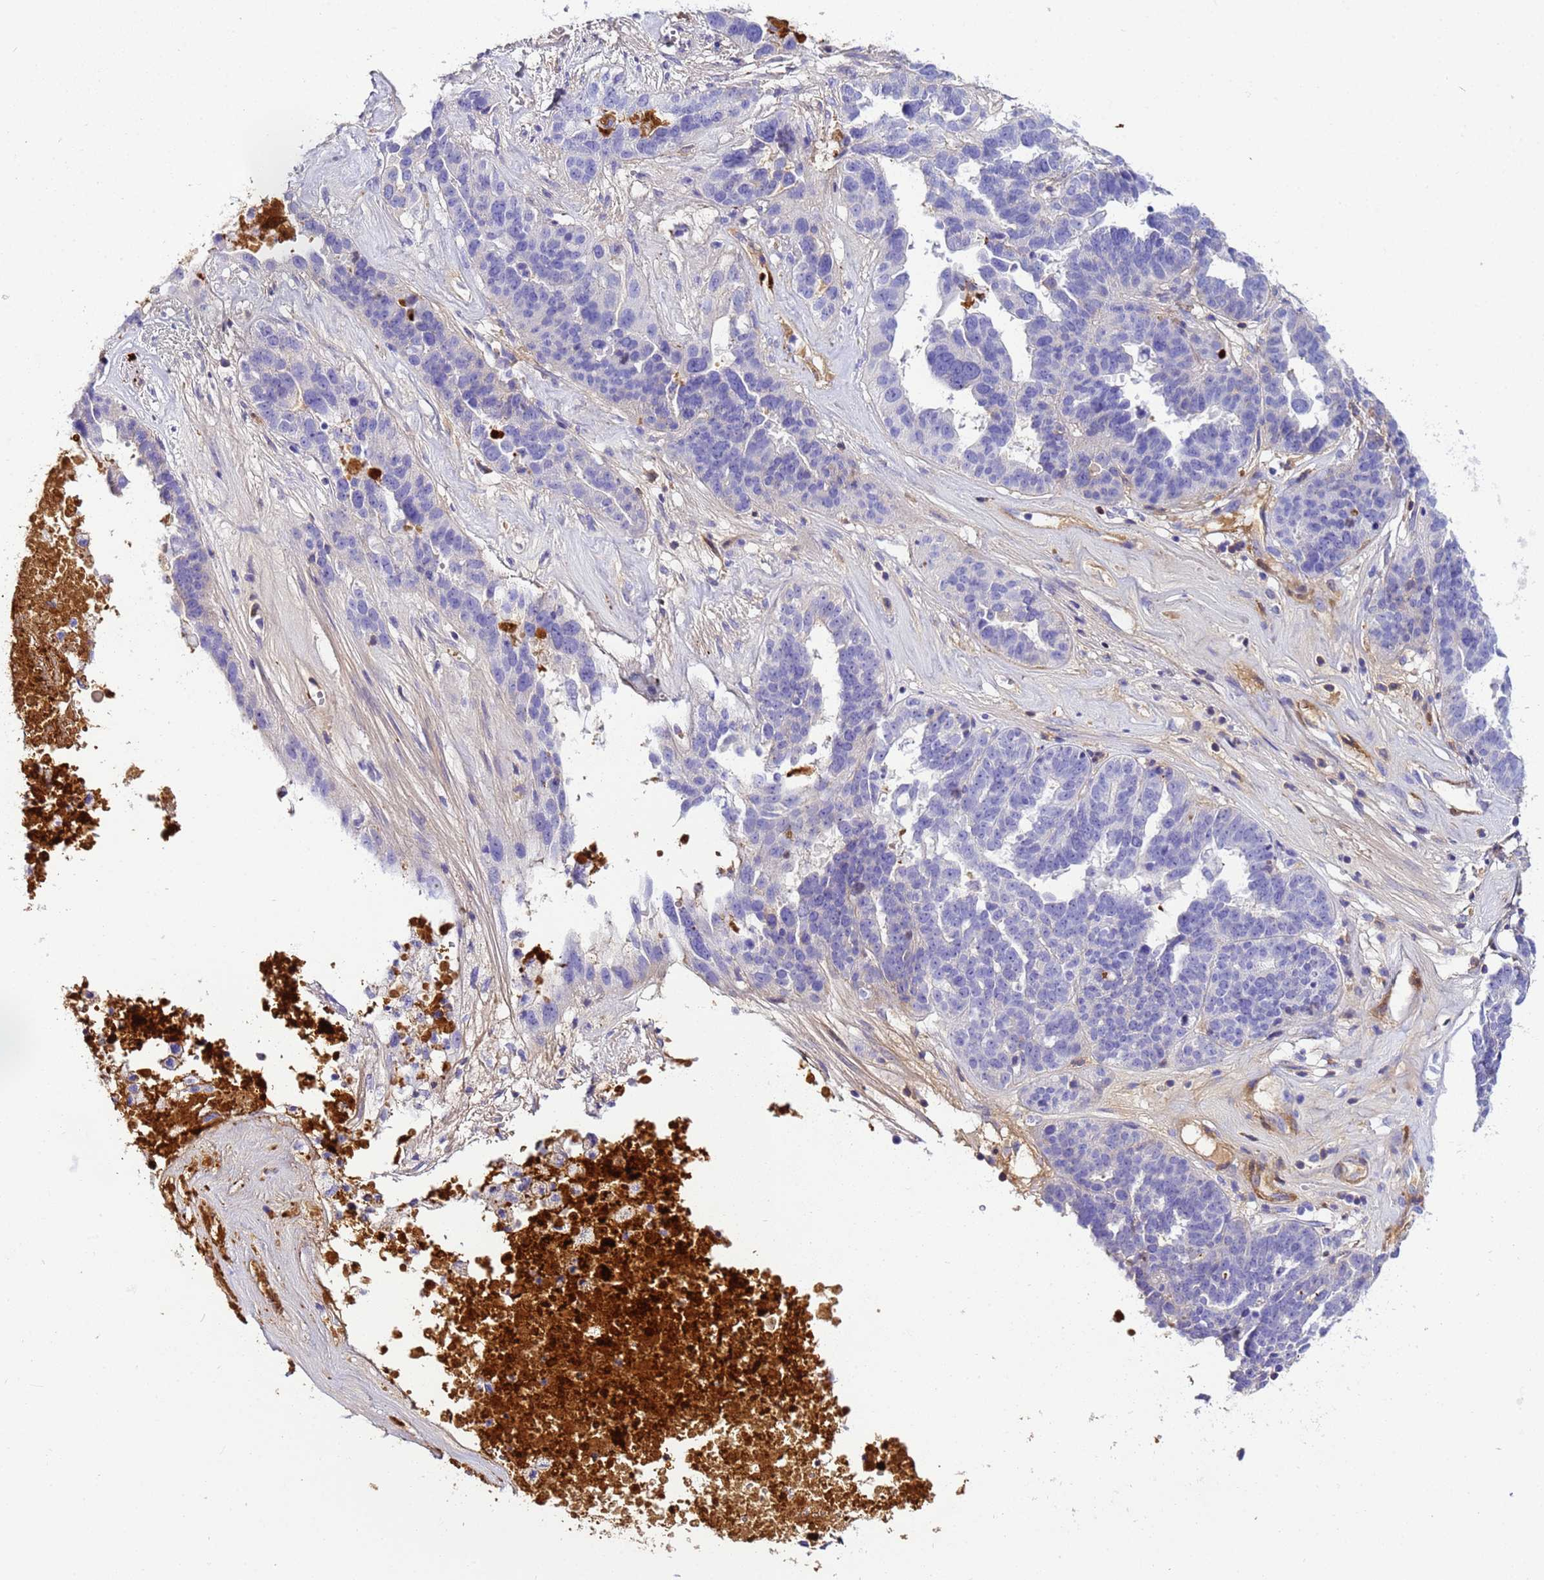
{"staining": {"intensity": "negative", "quantity": "none", "location": "none"}, "tissue": "ovarian cancer", "cell_type": "Tumor cells", "image_type": "cancer", "snomed": [{"axis": "morphology", "description": "Cystadenocarcinoma, serous, NOS"}, {"axis": "topography", "description": "Ovary"}], "caption": "A high-resolution micrograph shows immunohistochemistry (IHC) staining of ovarian serous cystadenocarcinoma, which shows no significant expression in tumor cells. (DAB immunohistochemistry (IHC), high magnification).", "gene": "CFHR2", "patient": {"sex": "female", "age": 59}}